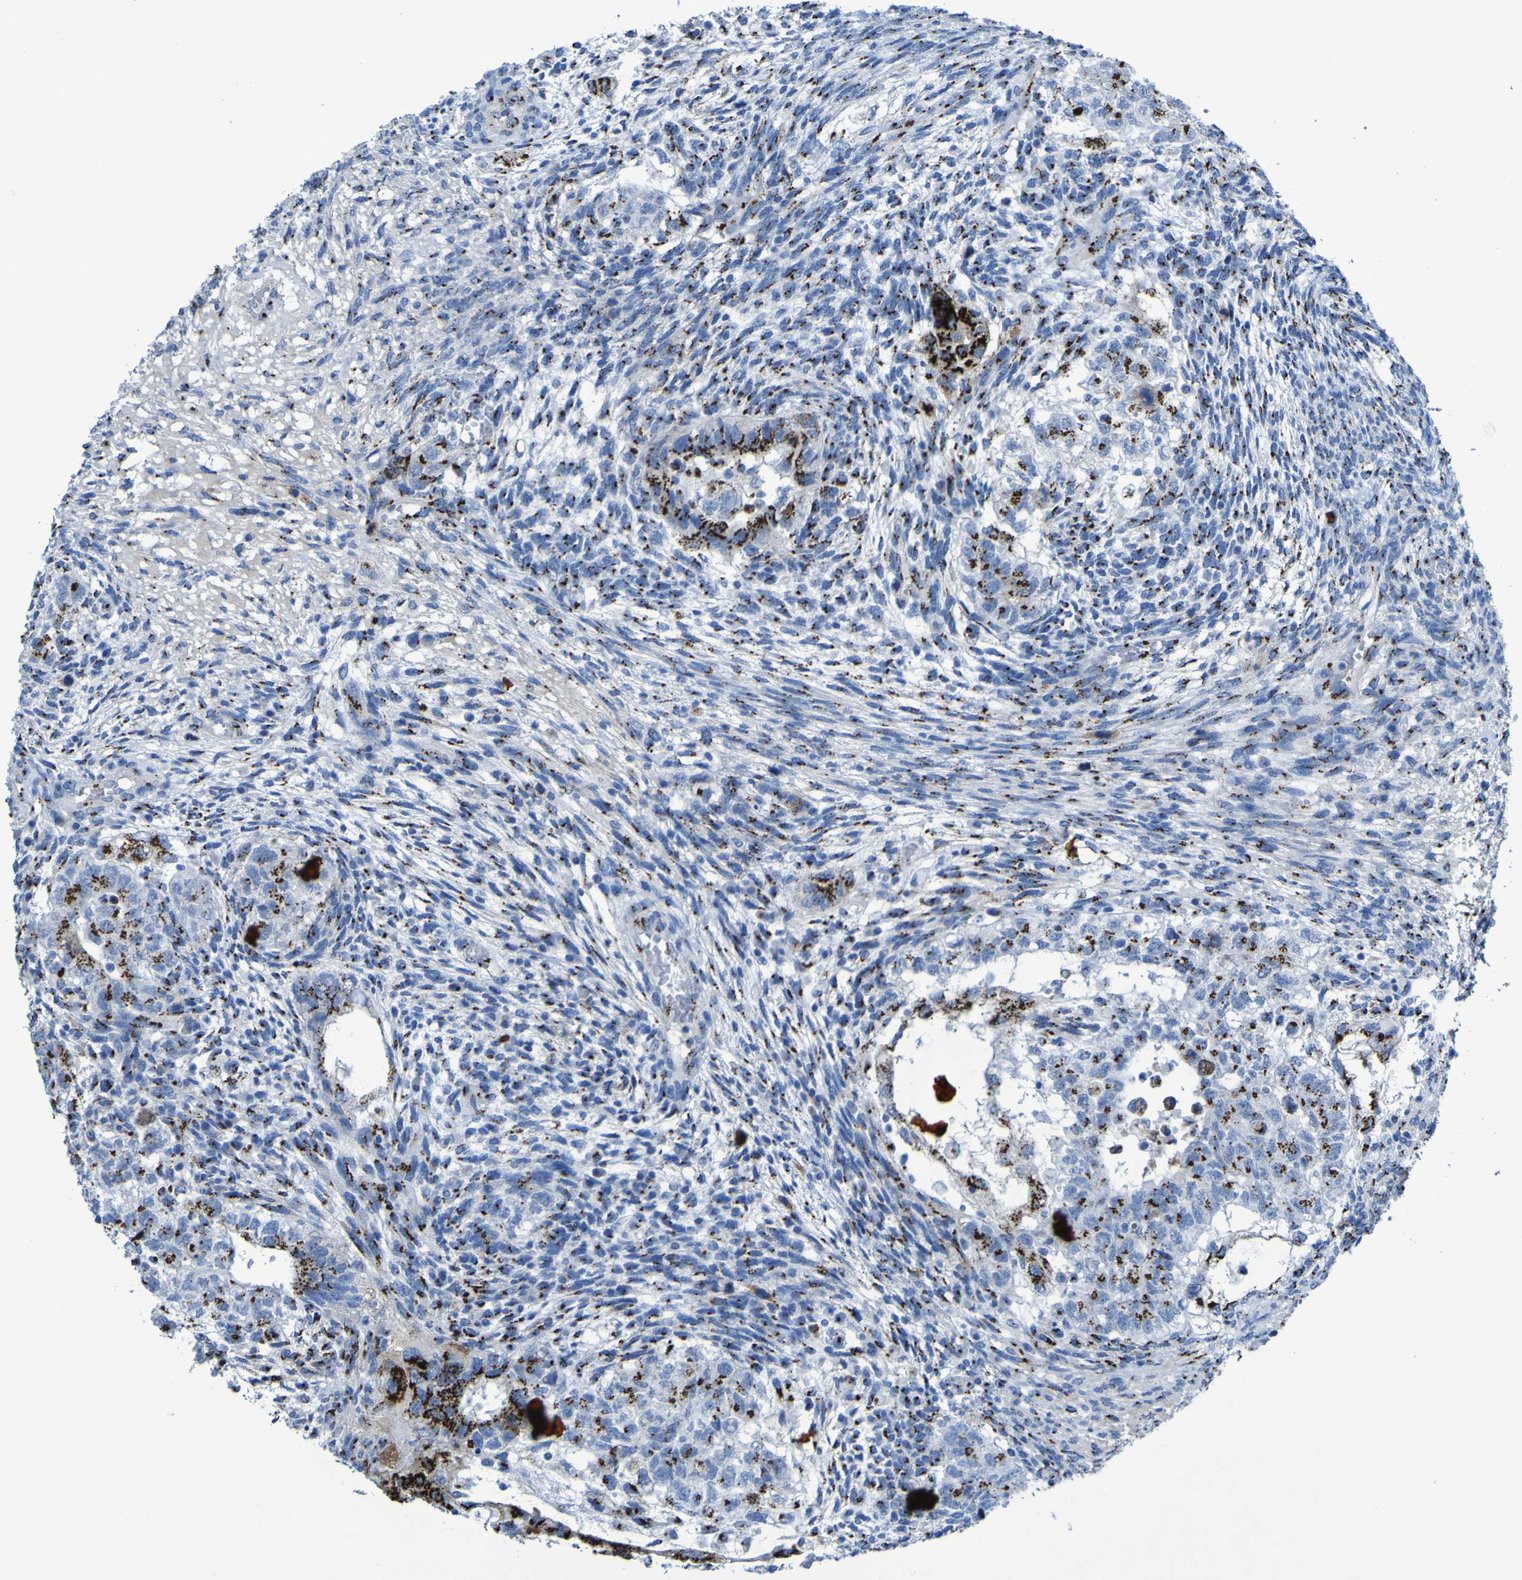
{"staining": {"intensity": "strong", "quantity": ">75%", "location": "cytoplasmic/membranous"}, "tissue": "testis cancer", "cell_type": "Tumor cells", "image_type": "cancer", "snomed": [{"axis": "morphology", "description": "Normal tissue, NOS"}, {"axis": "morphology", "description": "Carcinoma, Embryonal, NOS"}, {"axis": "topography", "description": "Testis"}], "caption": "Immunohistochemical staining of testis cancer (embryonal carcinoma) shows high levels of strong cytoplasmic/membranous protein positivity in about >75% of tumor cells.", "gene": "GOLM1", "patient": {"sex": "male", "age": 36}}